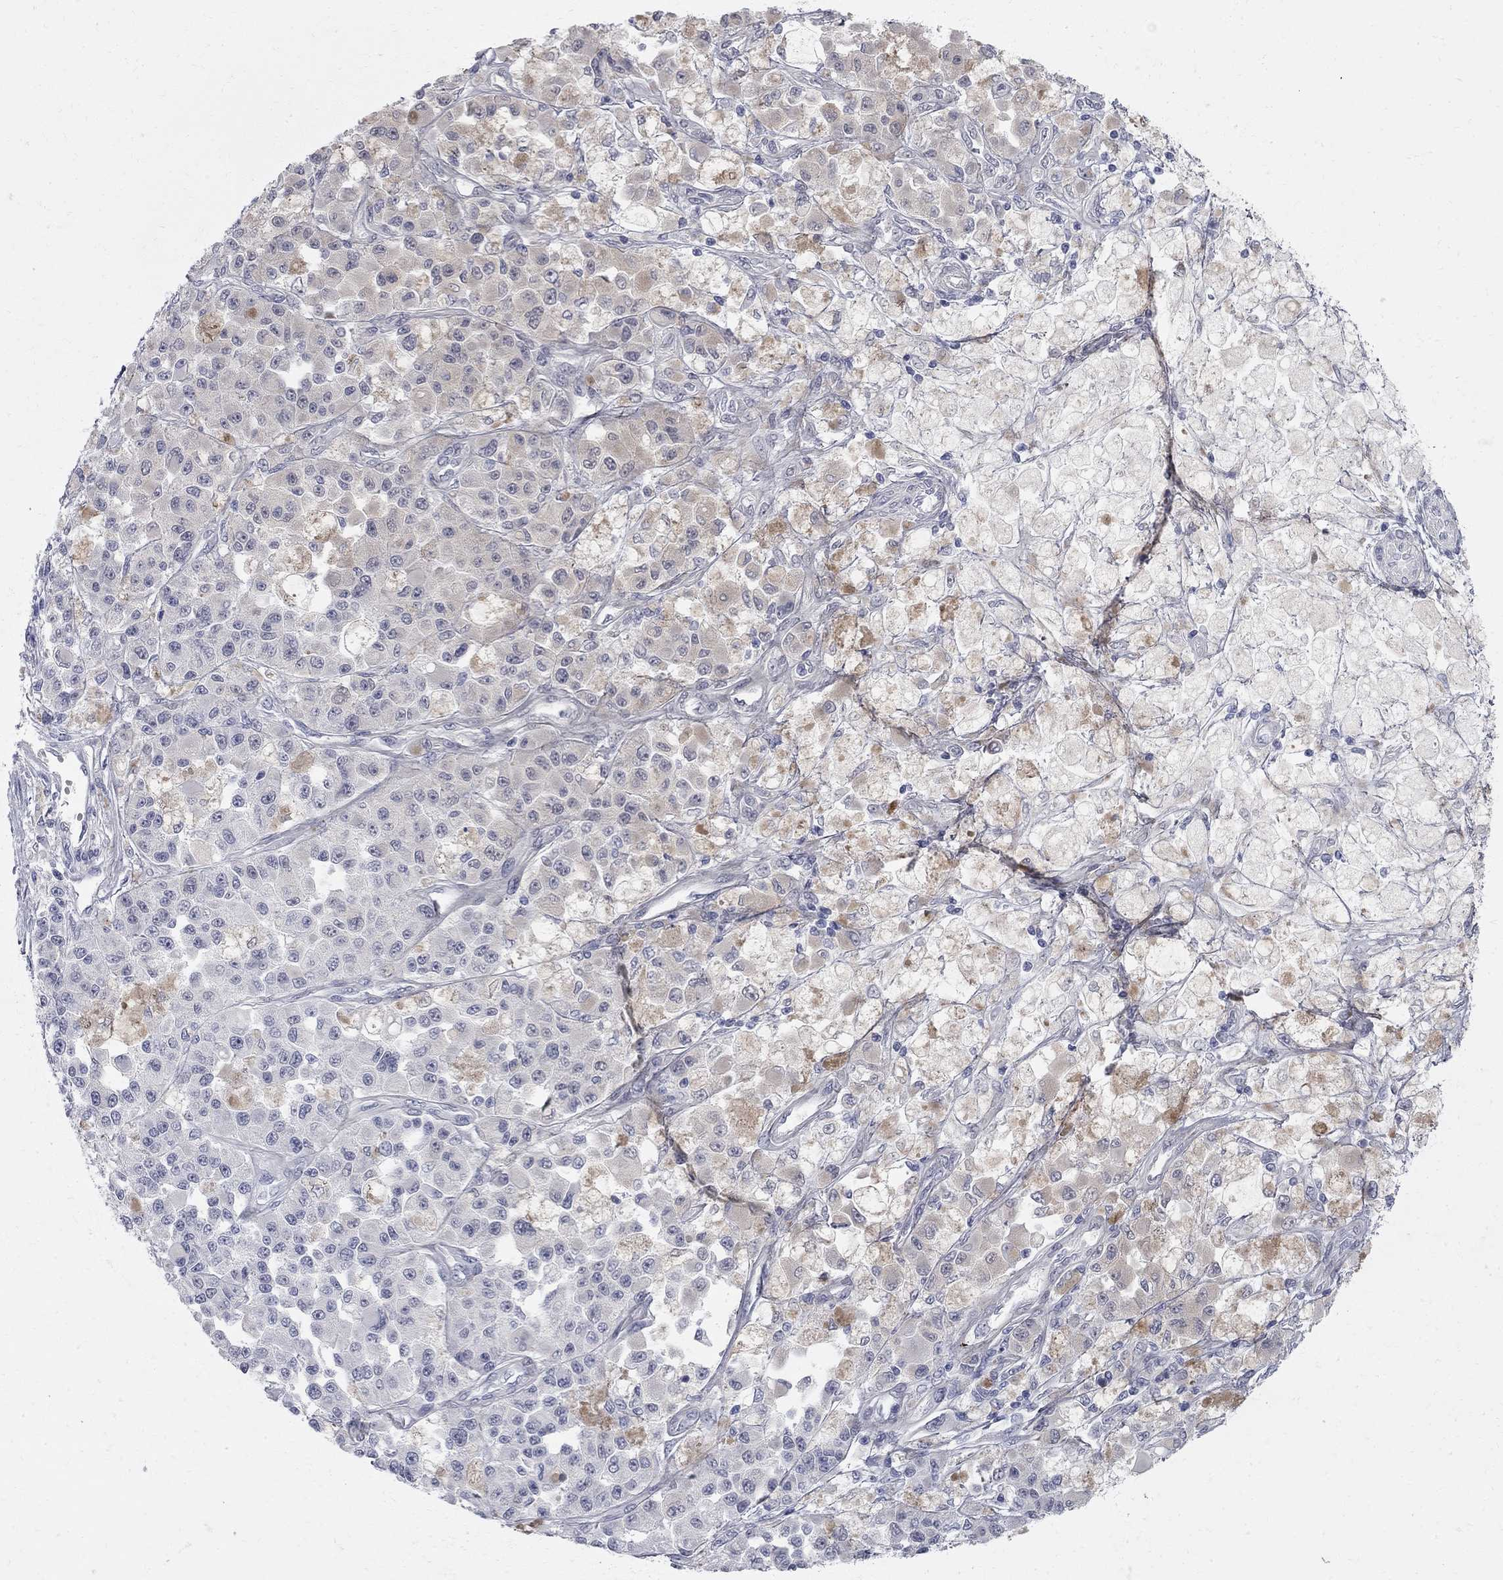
{"staining": {"intensity": "negative", "quantity": "none", "location": "none"}, "tissue": "melanoma", "cell_type": "Tumor cells", "image_type": "cancer", "snomed": [{"axis": "morphology", "description": "Malignant melanoma, NOS"}, {"axis": "topography", "description": "Skin"}], "caption": "There is no significant positivity in tumor cells of malignant melanoma.", "gene": "BPIFB1", "patient": {"sex": "female", "age": 58}}